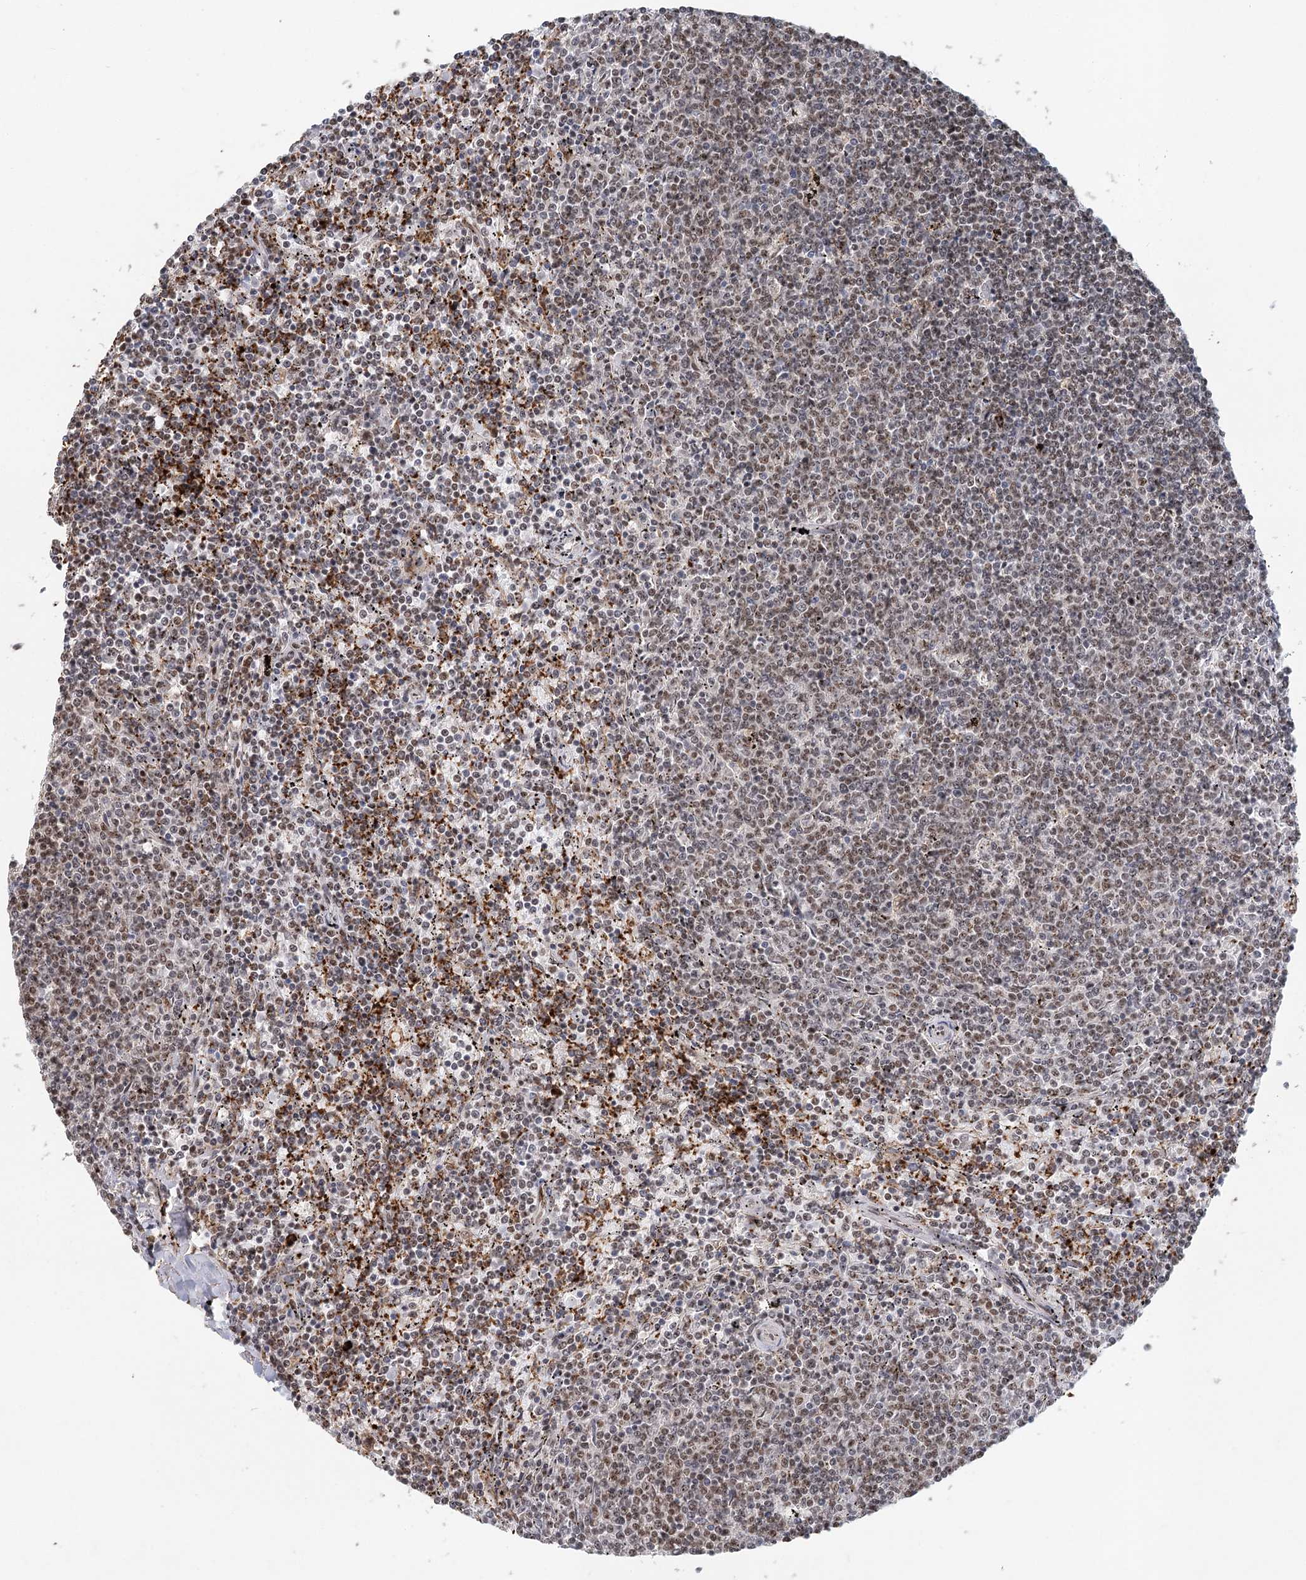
{"staining": {"intensity": "moderate", "quantity": ">75%", "location": "nuclear"}, "tissue": "lymphoma", "cell_type": "Tumor cells", "image_type": "cancer", "snomed": [{"axis": "morphology", "description": "Malignant lymphoma, non-Hodgkin's type, Low grade"}, {"axis": "topography", "description": "Spleen"}], "caption": "Protein staining by immunohistochemistry shows moderate nuclear staining in about >75% of tumor cells in lymphoma. The staining is performed using DAB brown chromogen to label protein expression. The nuclei are counter-stained blue using hematoxylin.", "gene": "BNIP5", "patient": {"sex": "female", "age": 50}}